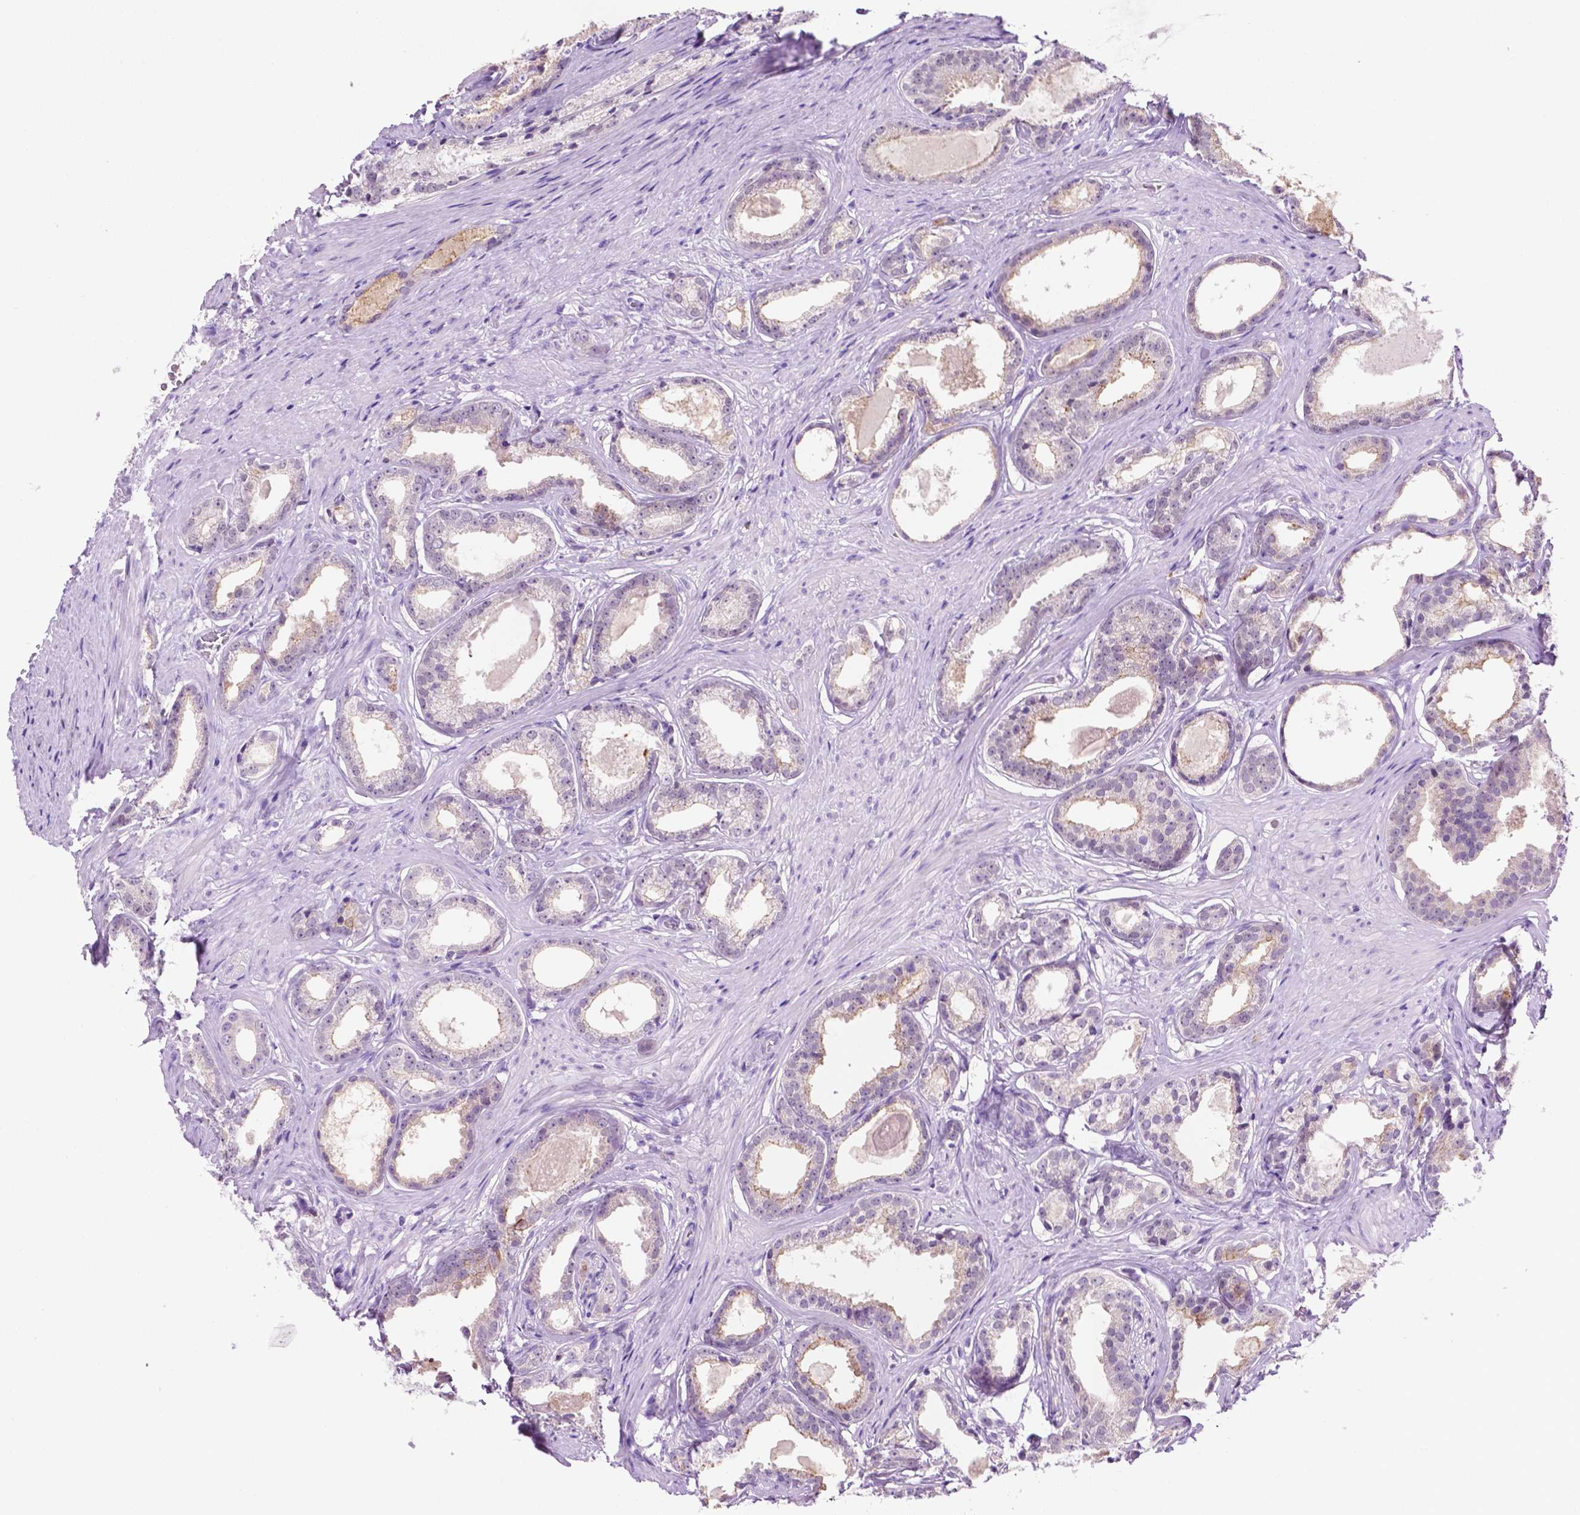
{"staining": {"intensity": "negative", "quantity": "none", "location": "none"}, "tissue": "prostate cancer", "cell_type": "Tumor cells", "image_type": "cancer", "snomed": [{"axis": "morphology", "description": "Adenocarcinoma, Low grade"}, {"axis": "topography", "description": "Prostate"}], "caption": "This is a histopathology image of immunohistochemistry staining of low-grade adenocarcinoma (prostate), which shows no expression in tumor cells.", "gene": "MMP27", "patient": {"sex": "male", "age": 65}}